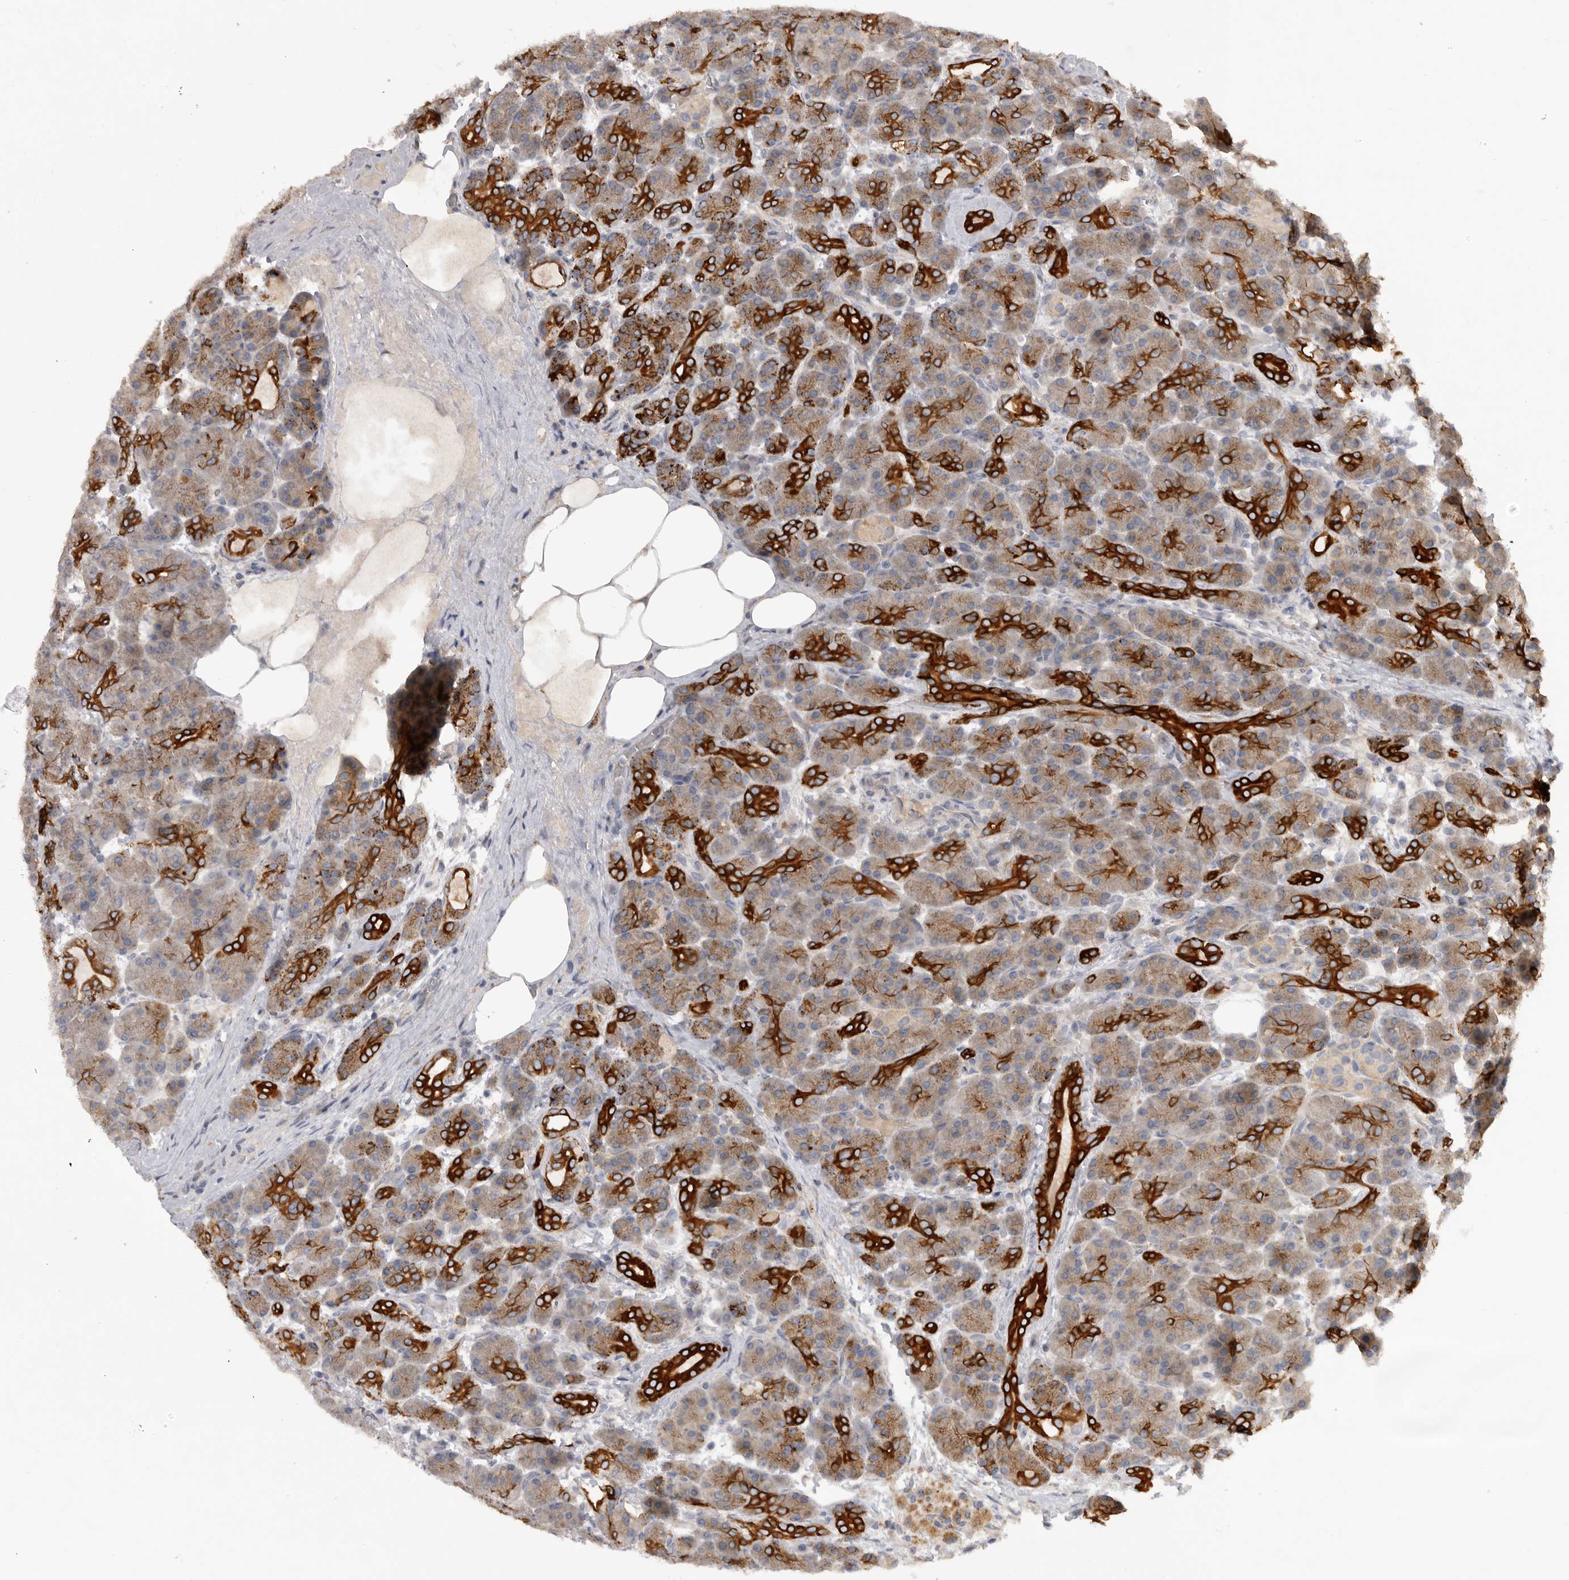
{"staining": {"intensity": "strong", "quantity": "<25%", "location": "cytoplasmic/membranous"}, "tissue": "pancreas", "cell_type": "Exocrine glandular cells", "image_type": "normal", "snomed": [{"axis": "morphology", "description": "Normal tissue, NOS"}, {"axis": "topography", "description": "Pancreas"}], "caption": "This is a micrograph of immunohistochemistry (IHC) staining of benign pancreas, which shows strong staining in the cytoplasmic/membranous of exocrine glandular cells.", "gene": "DHDDS", "patient": {"sex": "male", "age": 63}}